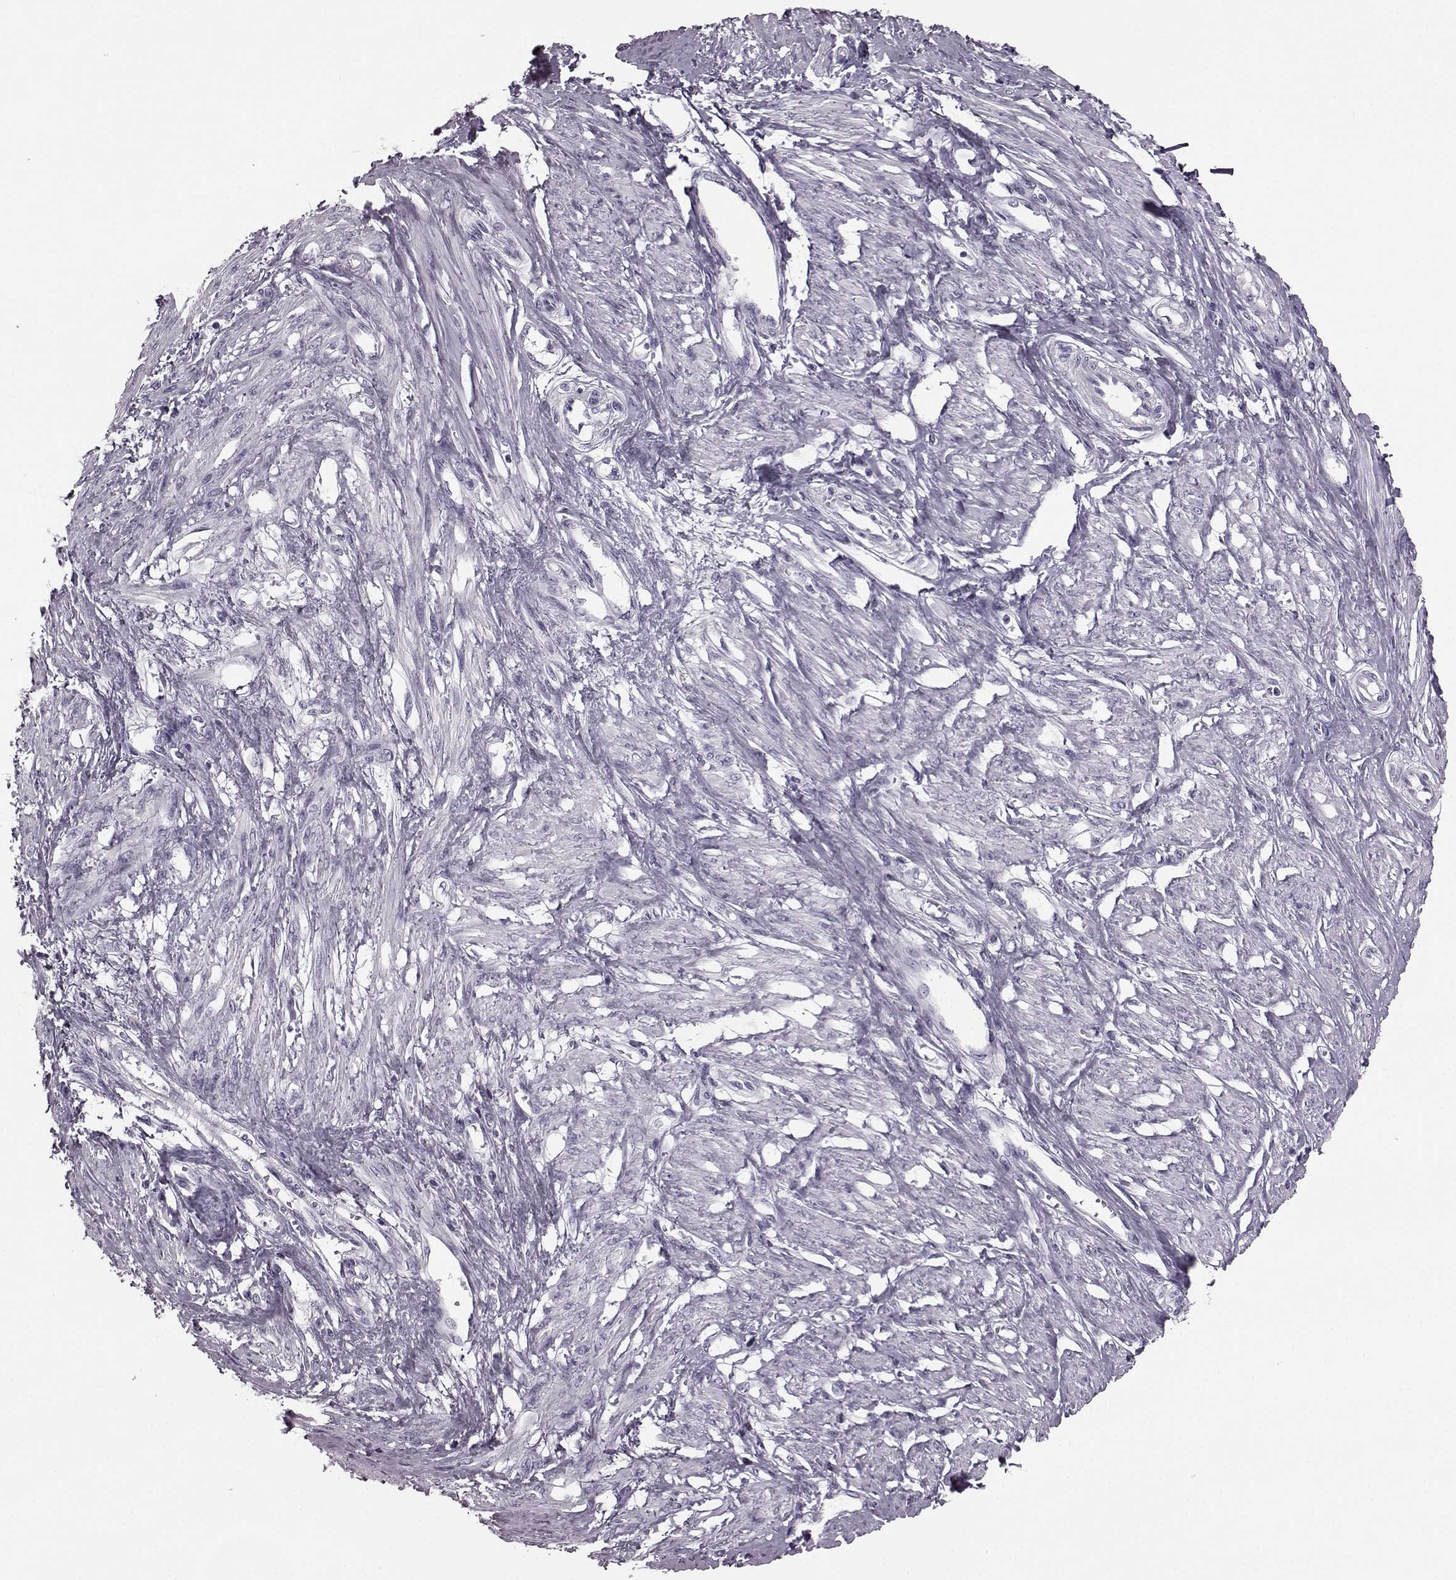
{"staining": {"intensity": "negative", "quantity": "none", "location": "none"}, "tissue": "smooth muscle", "cell_type": "Smooth muscle cells", "image_type": "normal", "snomed": [{"axis": "morphology", "description": "Normal tissue, NOS"}, {"axis": "topography", "description": "Smooth muscle"}, {"axis": "topography", "description": "Uterus"}], "caption": "Smooth muscle cells show no significant protein staining in benign smooth muscle. (DAB IHC visualized using brightfield microscopy, high magnification).", "gene": "JSRP1", "patient": {"sex": "female", "age": 39}}